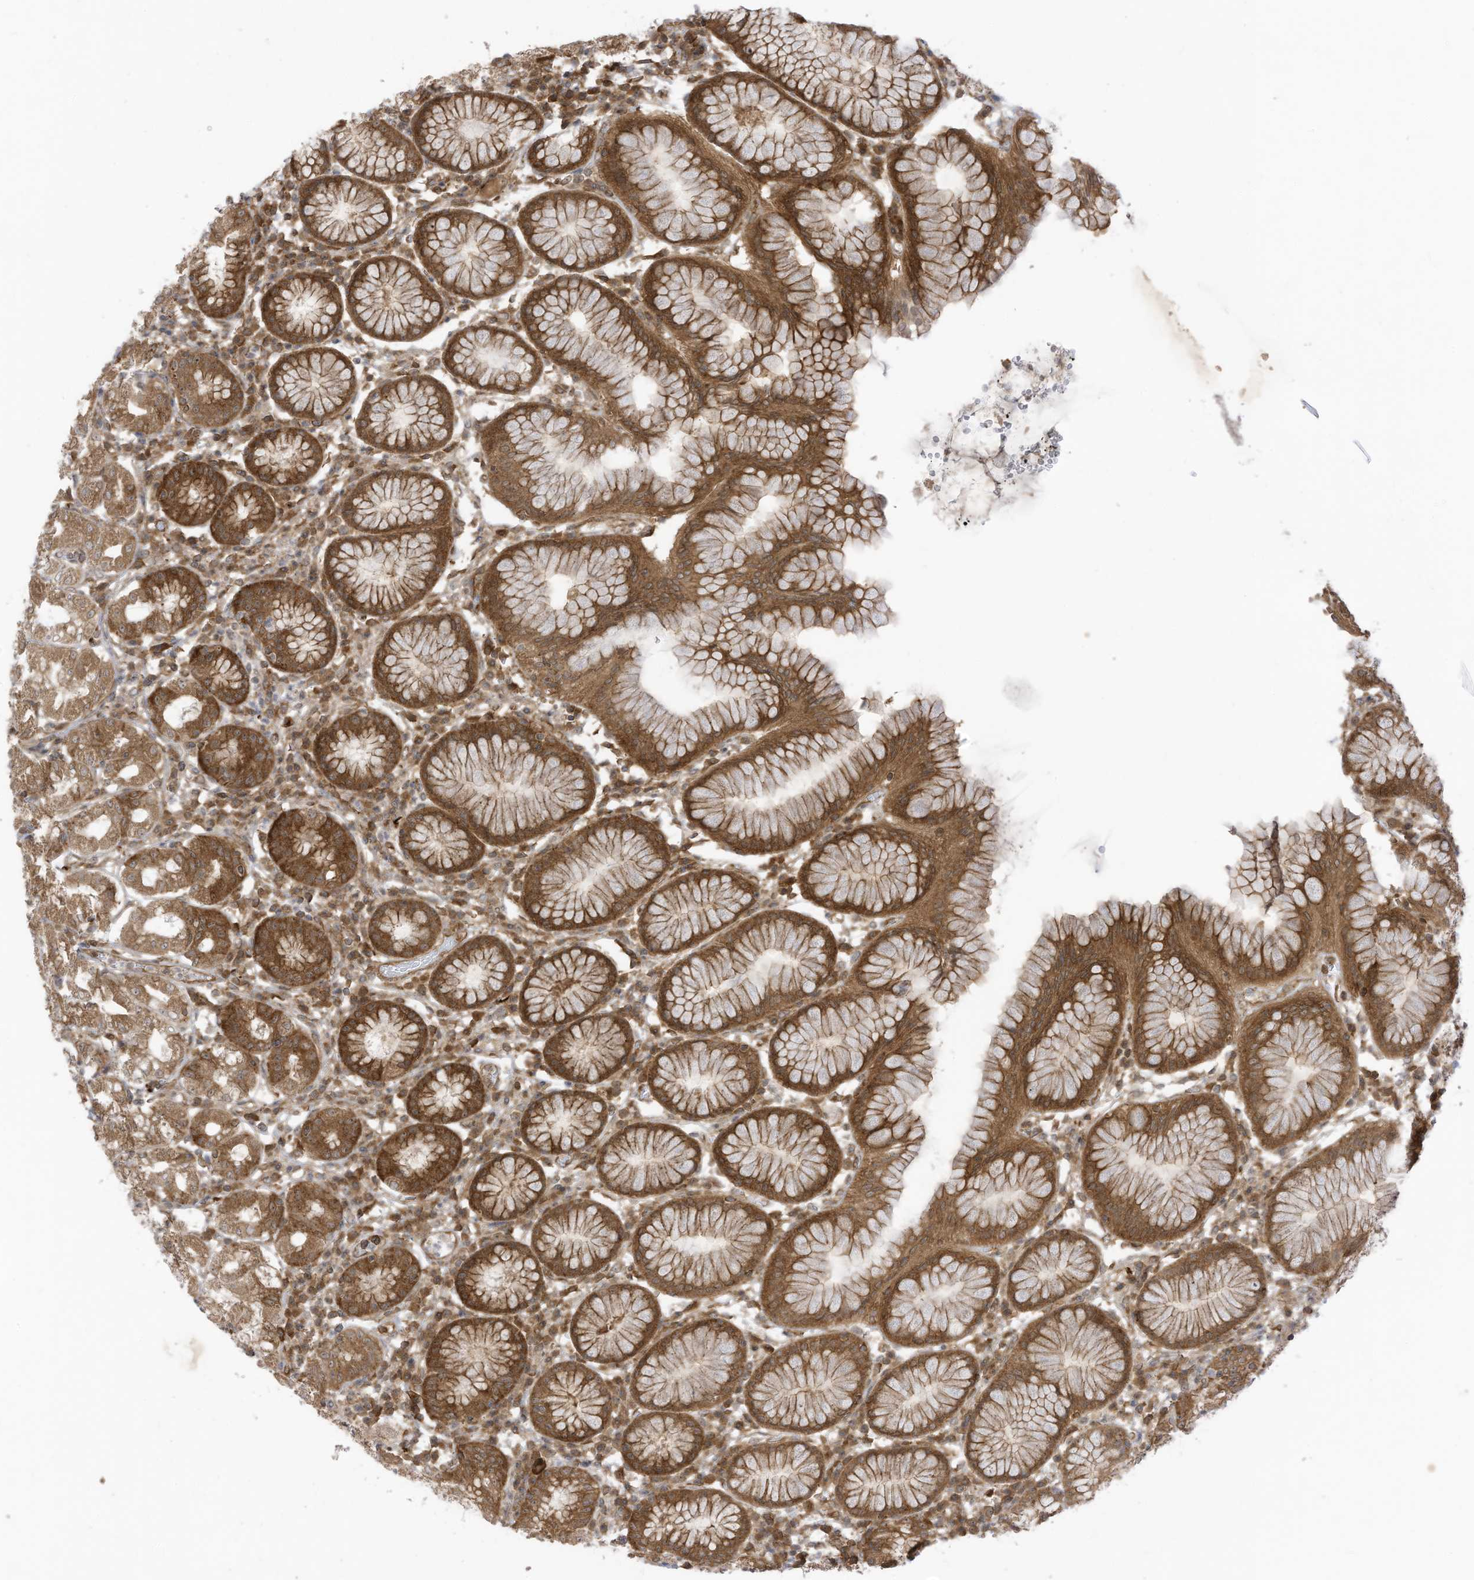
{"staining": {"intensity": "moderate", "quantity": ">75%", "location": "cytoplasmic/membranous"}, "tissue": "stomach", "cell_type": "Glandular cells", "image_type": "normal", "snomed": [{"axis": "morphology", "description": "Normal tissue, NOS"}, {"axis": "topography", "description": "Stomach"}, {"axis": "topography", "description": "Stomach, lower"}], "caption": "Immunohistochemical staining of normal human stomach shows moderate cytoplasmic/membranous protein positivity in approximately >75% of glandular cells. The protein is stained brown, and the nuclei are stained in blue (DAB (3,3'-diaminobenzidine) IHC with brightfield microscopy, high magnification).", "gene": "REPS1", "patient": {"sex": "female", "age": 56}}